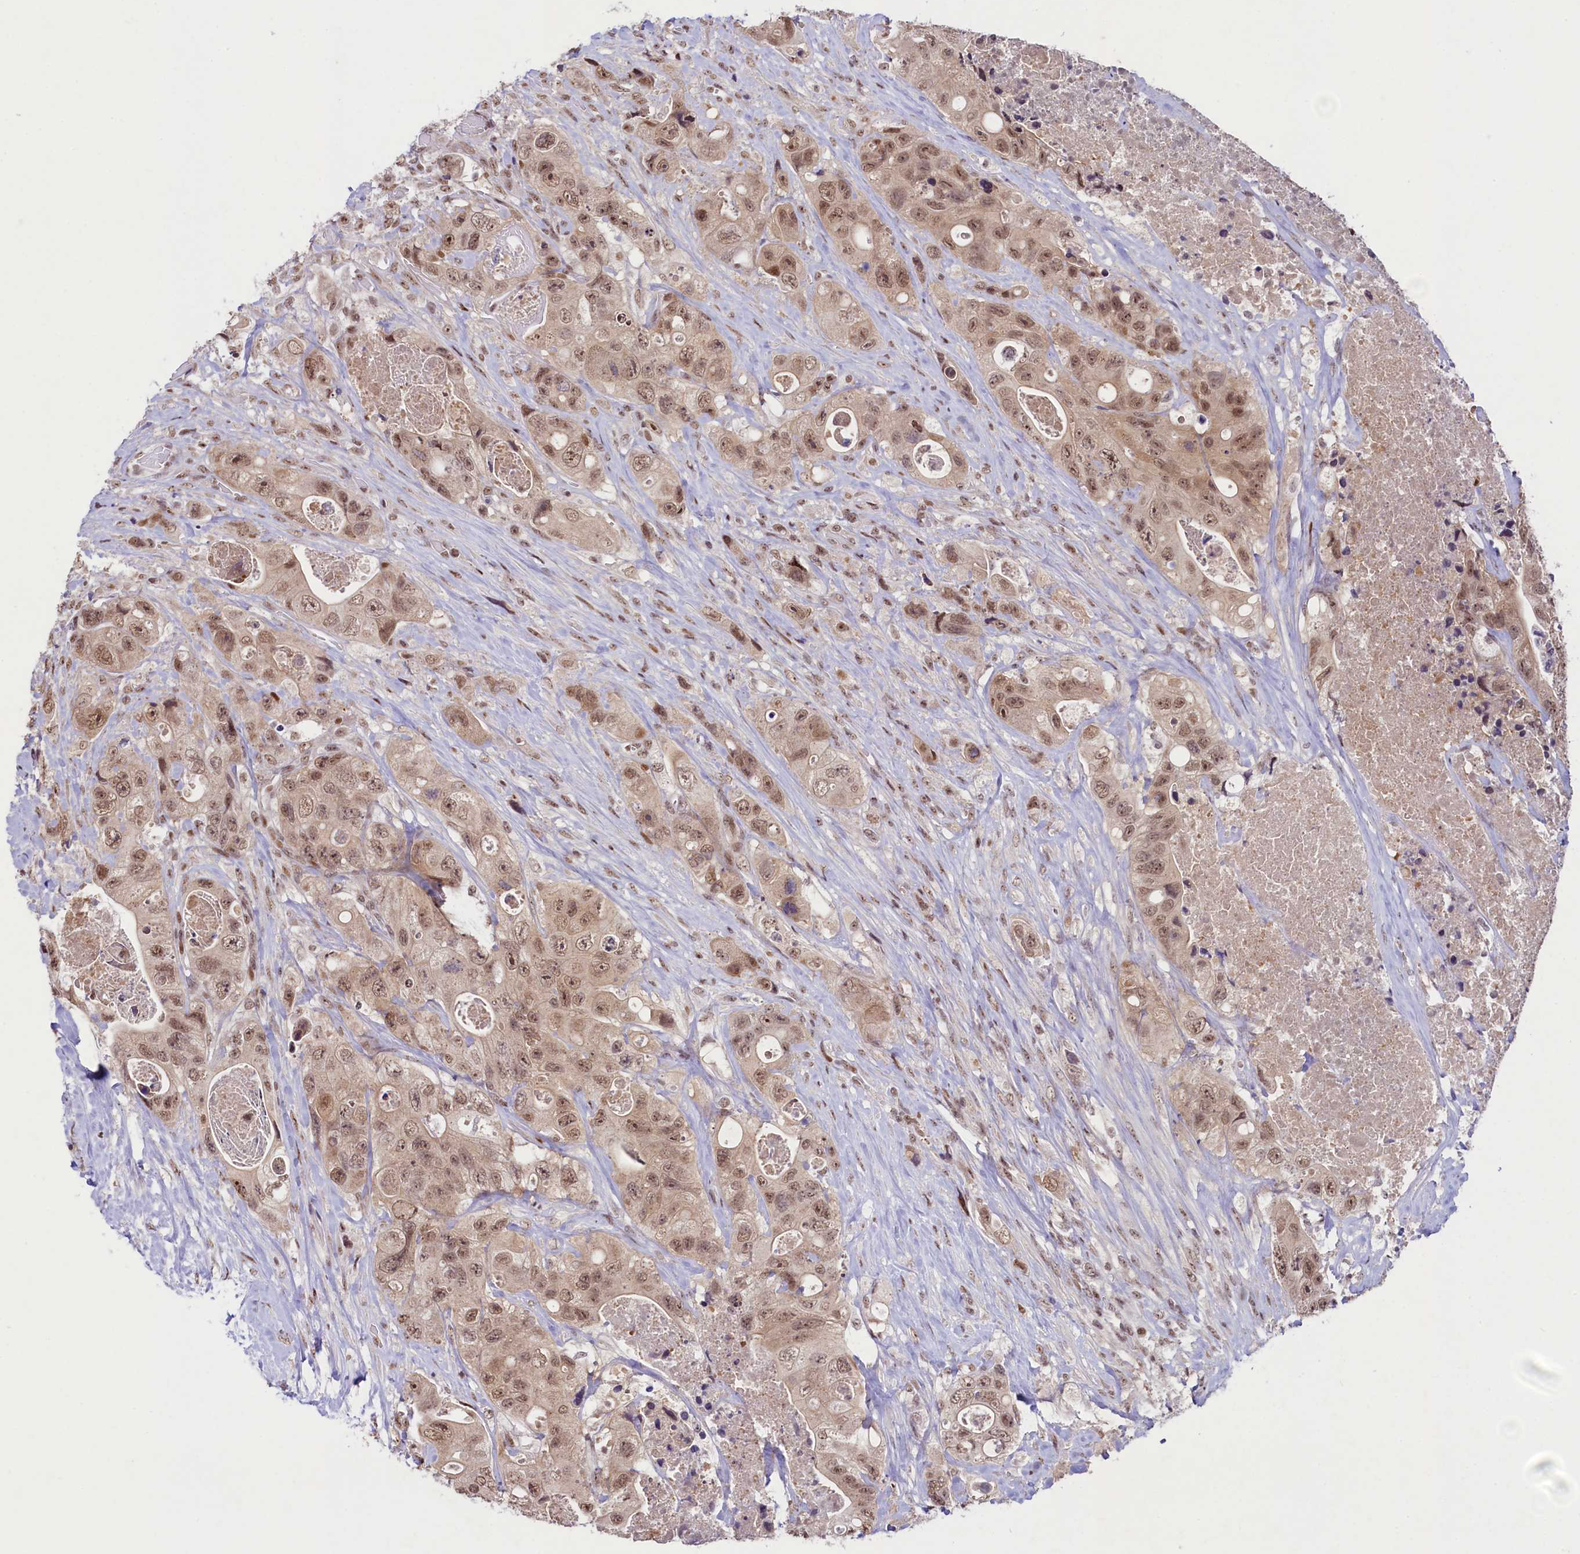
{"staining": {"intensity": "moderate", "quantity": ">75%", "location": "nuclear"}, "tissue": "colorectal cancer", "cell_type": "Tumor cells", "image_type": "cancer", "snomed": [{"axis": "morphology", "description": "Adenocarcinoma, NOS"}, {"axis": "topography", "description": "Colon"}], "caption": "Brown immunohistochemical staining in adenocarcinoma (colorectal) demonstrates moderate nuclear expression in approximately >75% of tumor cells. The protein of interest is stained brown, and the nuclei are stained in blue (DAB (3,3'-diaminobenzidine) IHC with brightfield microscopy, high magnification).", "gene": "ANKS3", "patient": {"sex": "female", "age": 46}}